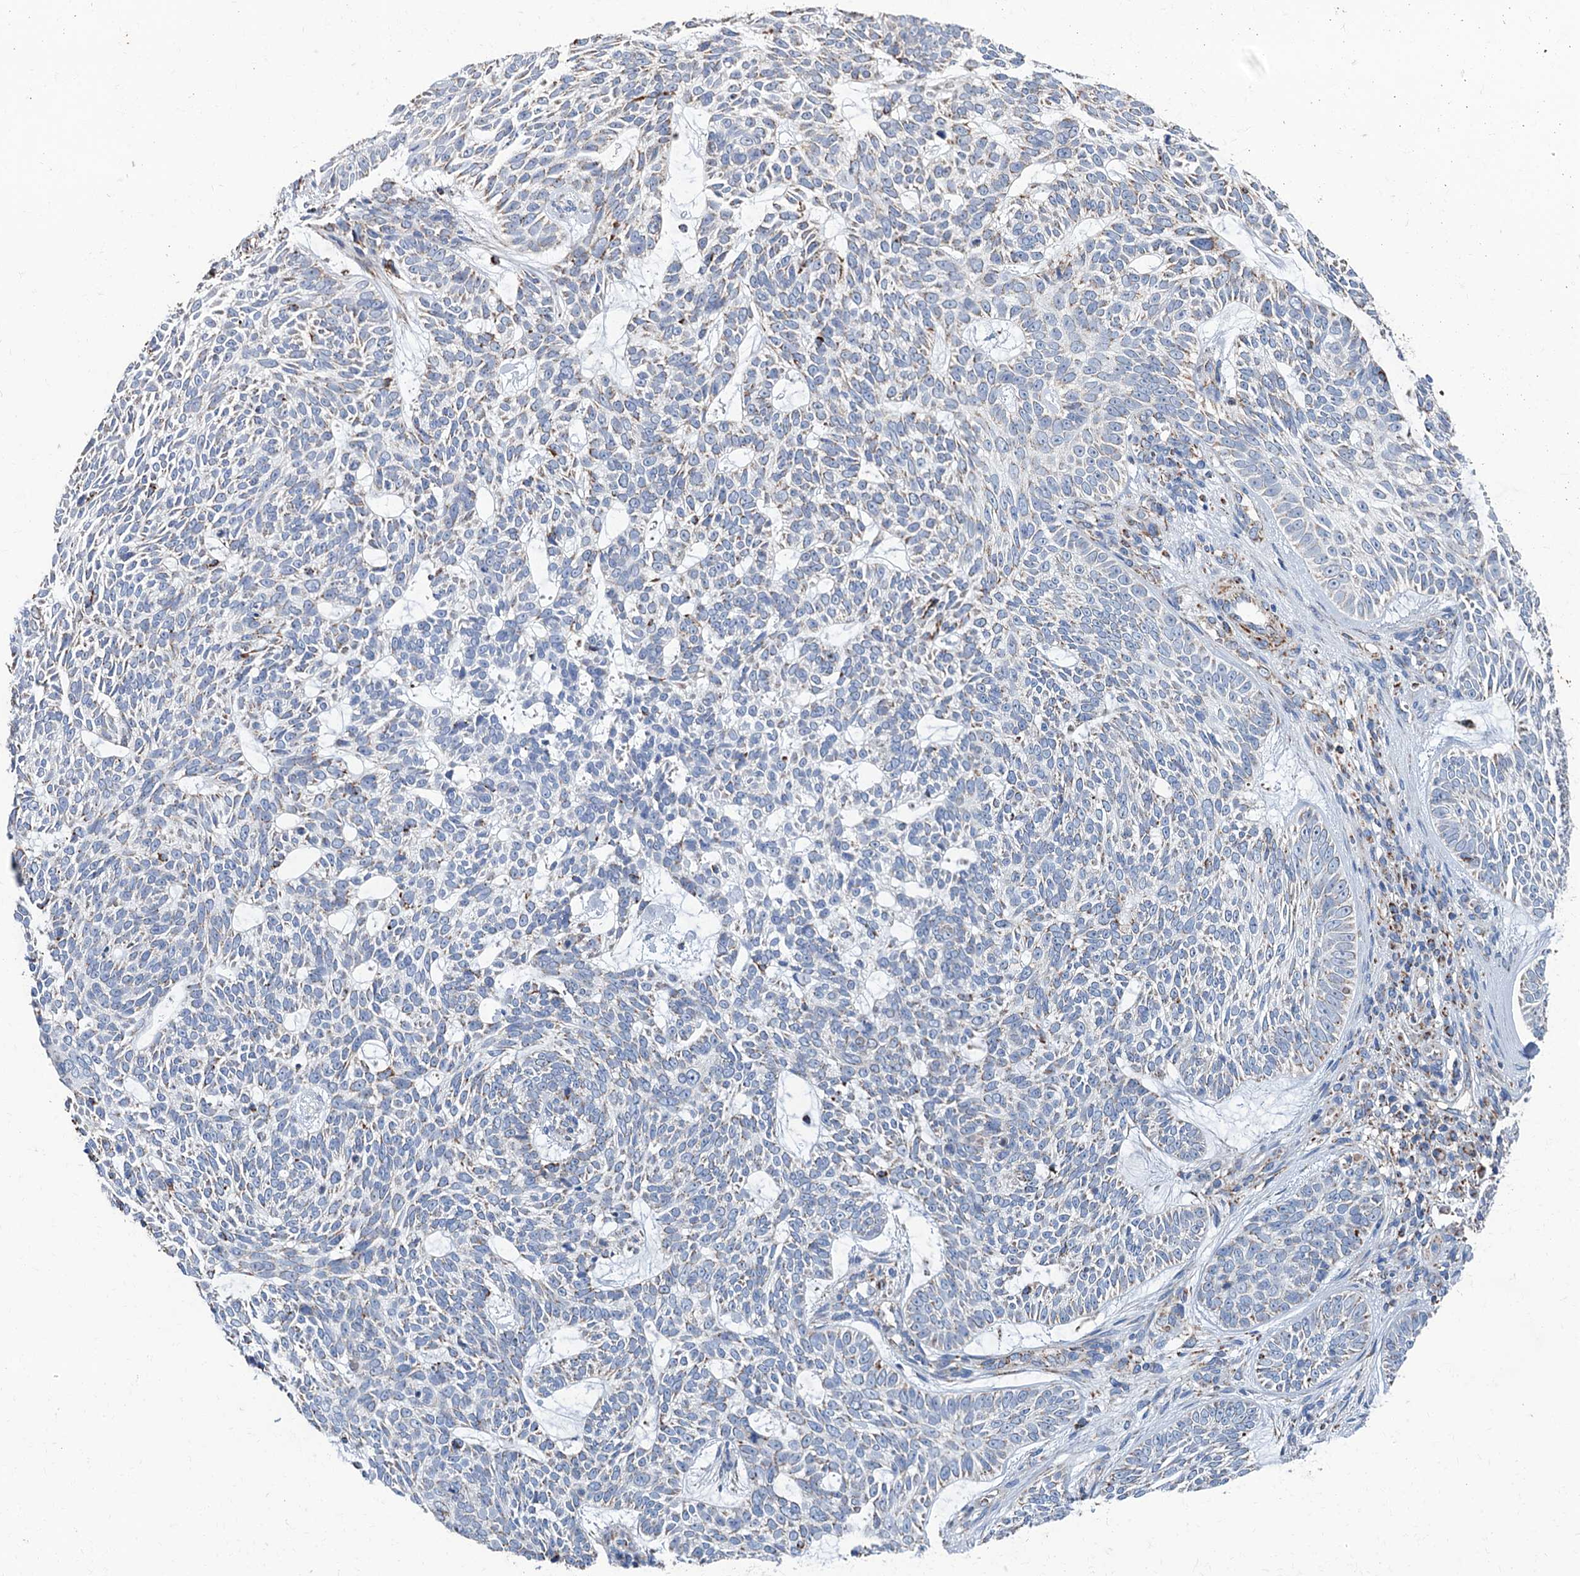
{"staining": {"intensity": "weak", "quantity": "<25%", "location": "cytoplasmic/membranous"}, "tissue": "skin cancer", "cell_type": "Tumor cells", "image_type": "cancer", "snomed": [{"axis": "morphology", "description": "Basal cell carcinoma"}, {"axis": "topography", "description": "Skin"}], "caption": "A high-resolution photomicrograph shows immunohistochemistry staining of skin basal cell carcinoma, which displays no significant staining in tumor cells.", "gene": "IVD", "patient": {"sex": "male", "age": 75}}